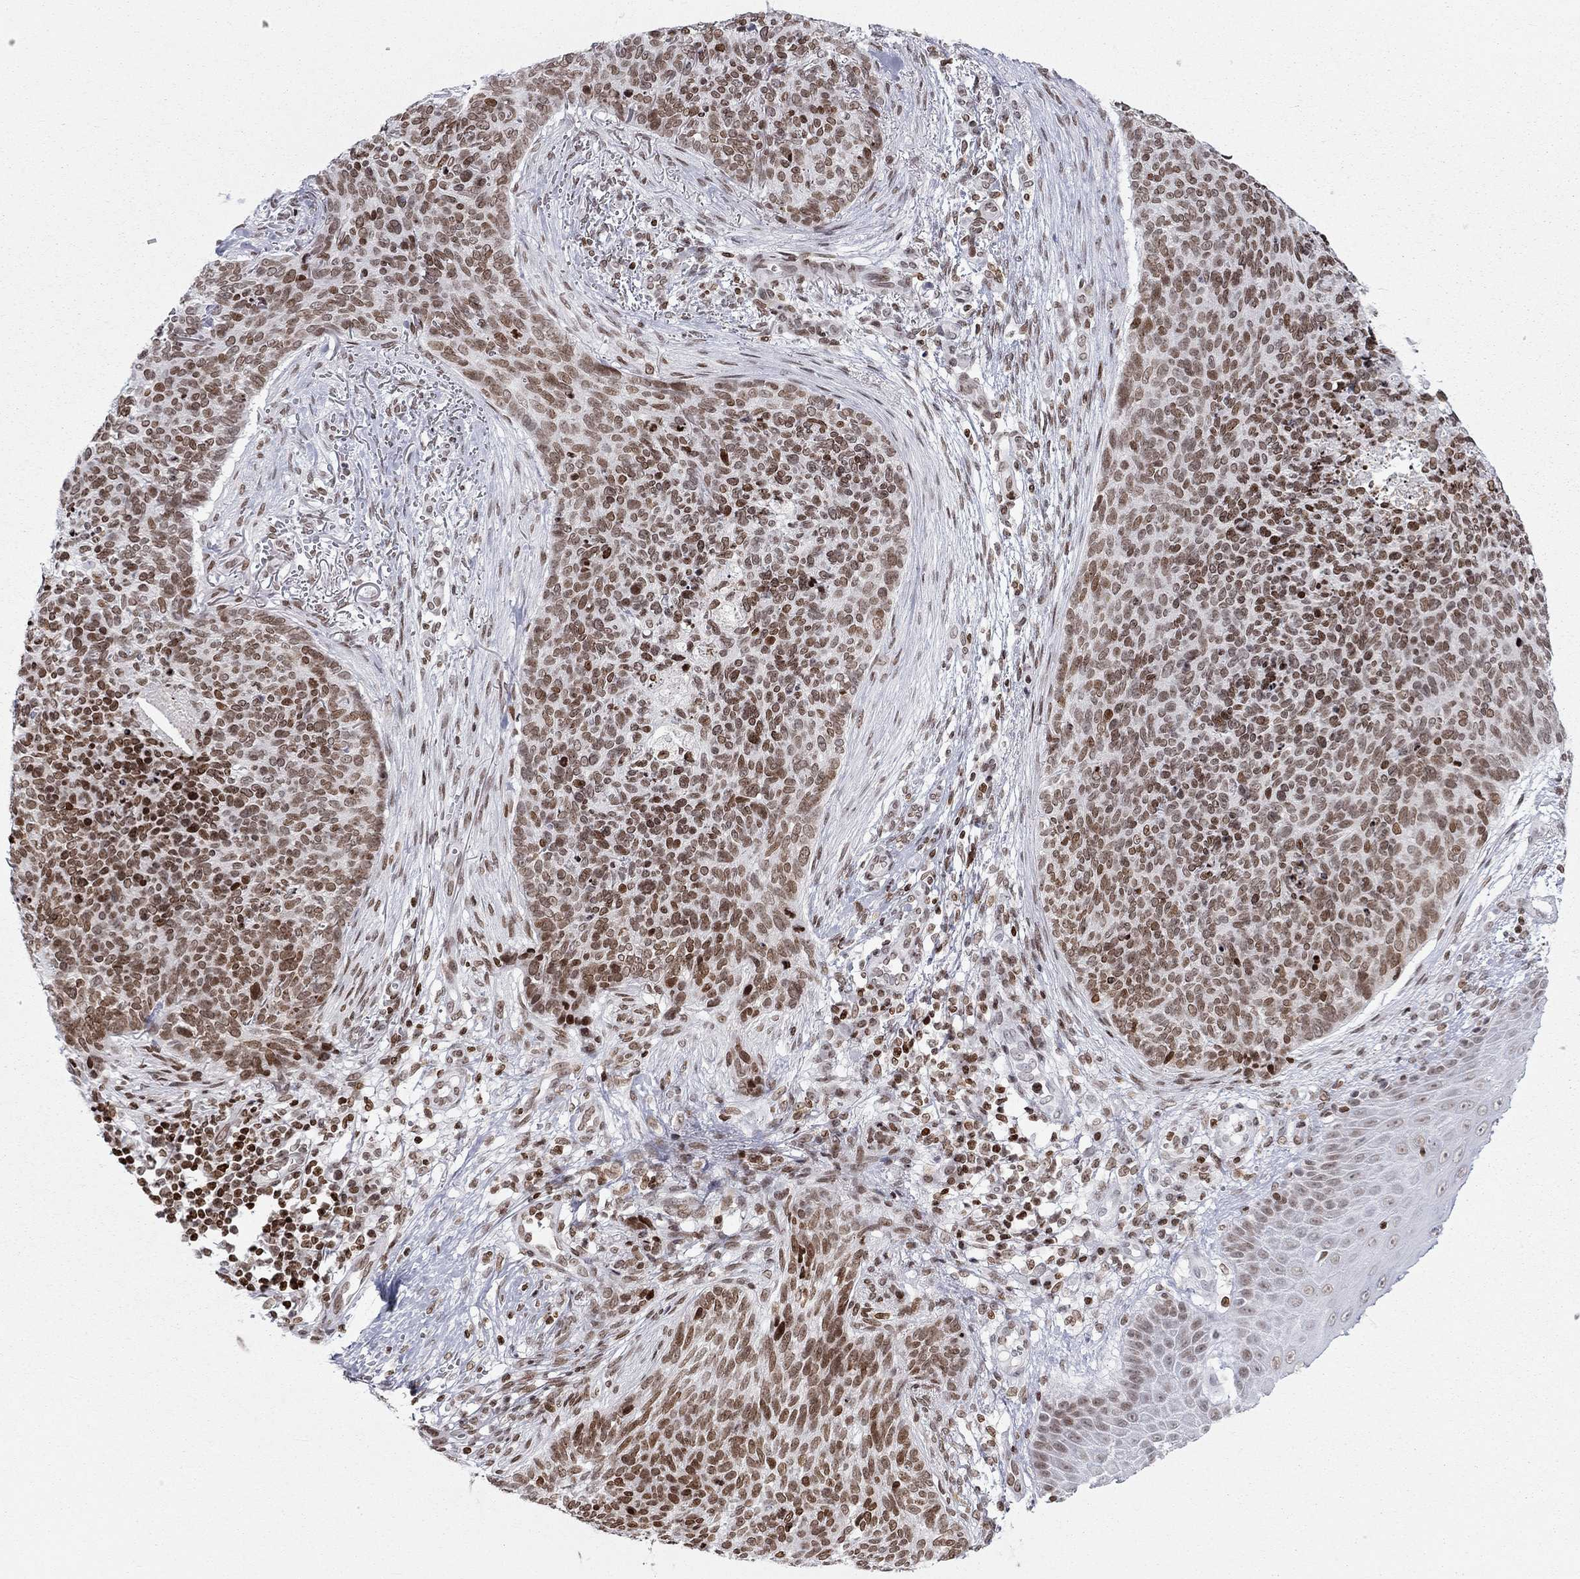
{"staining": {"intensity": "moderate", "quantity": ">75%", "location": "nuclear"}, "tissue": "skin cancer", "cell_type": "Tumor cells", "image_type": "cancer", "snomed": [{"axis": "morphology", "description": "Basal cell carcinoma"}, {"axis": "topography", "description": "Skin"}], "caption": "Immunohistochemistry image of neoplastic tissue: skin basal cell carcinoma stained using IHC shows medium levels of moderate protein expression localized specifically in the nuclear of tumor cells, appearing as a nuclear brown color.", "gene": "H2AX", "patient": {"sex": "male", "age": 64}}